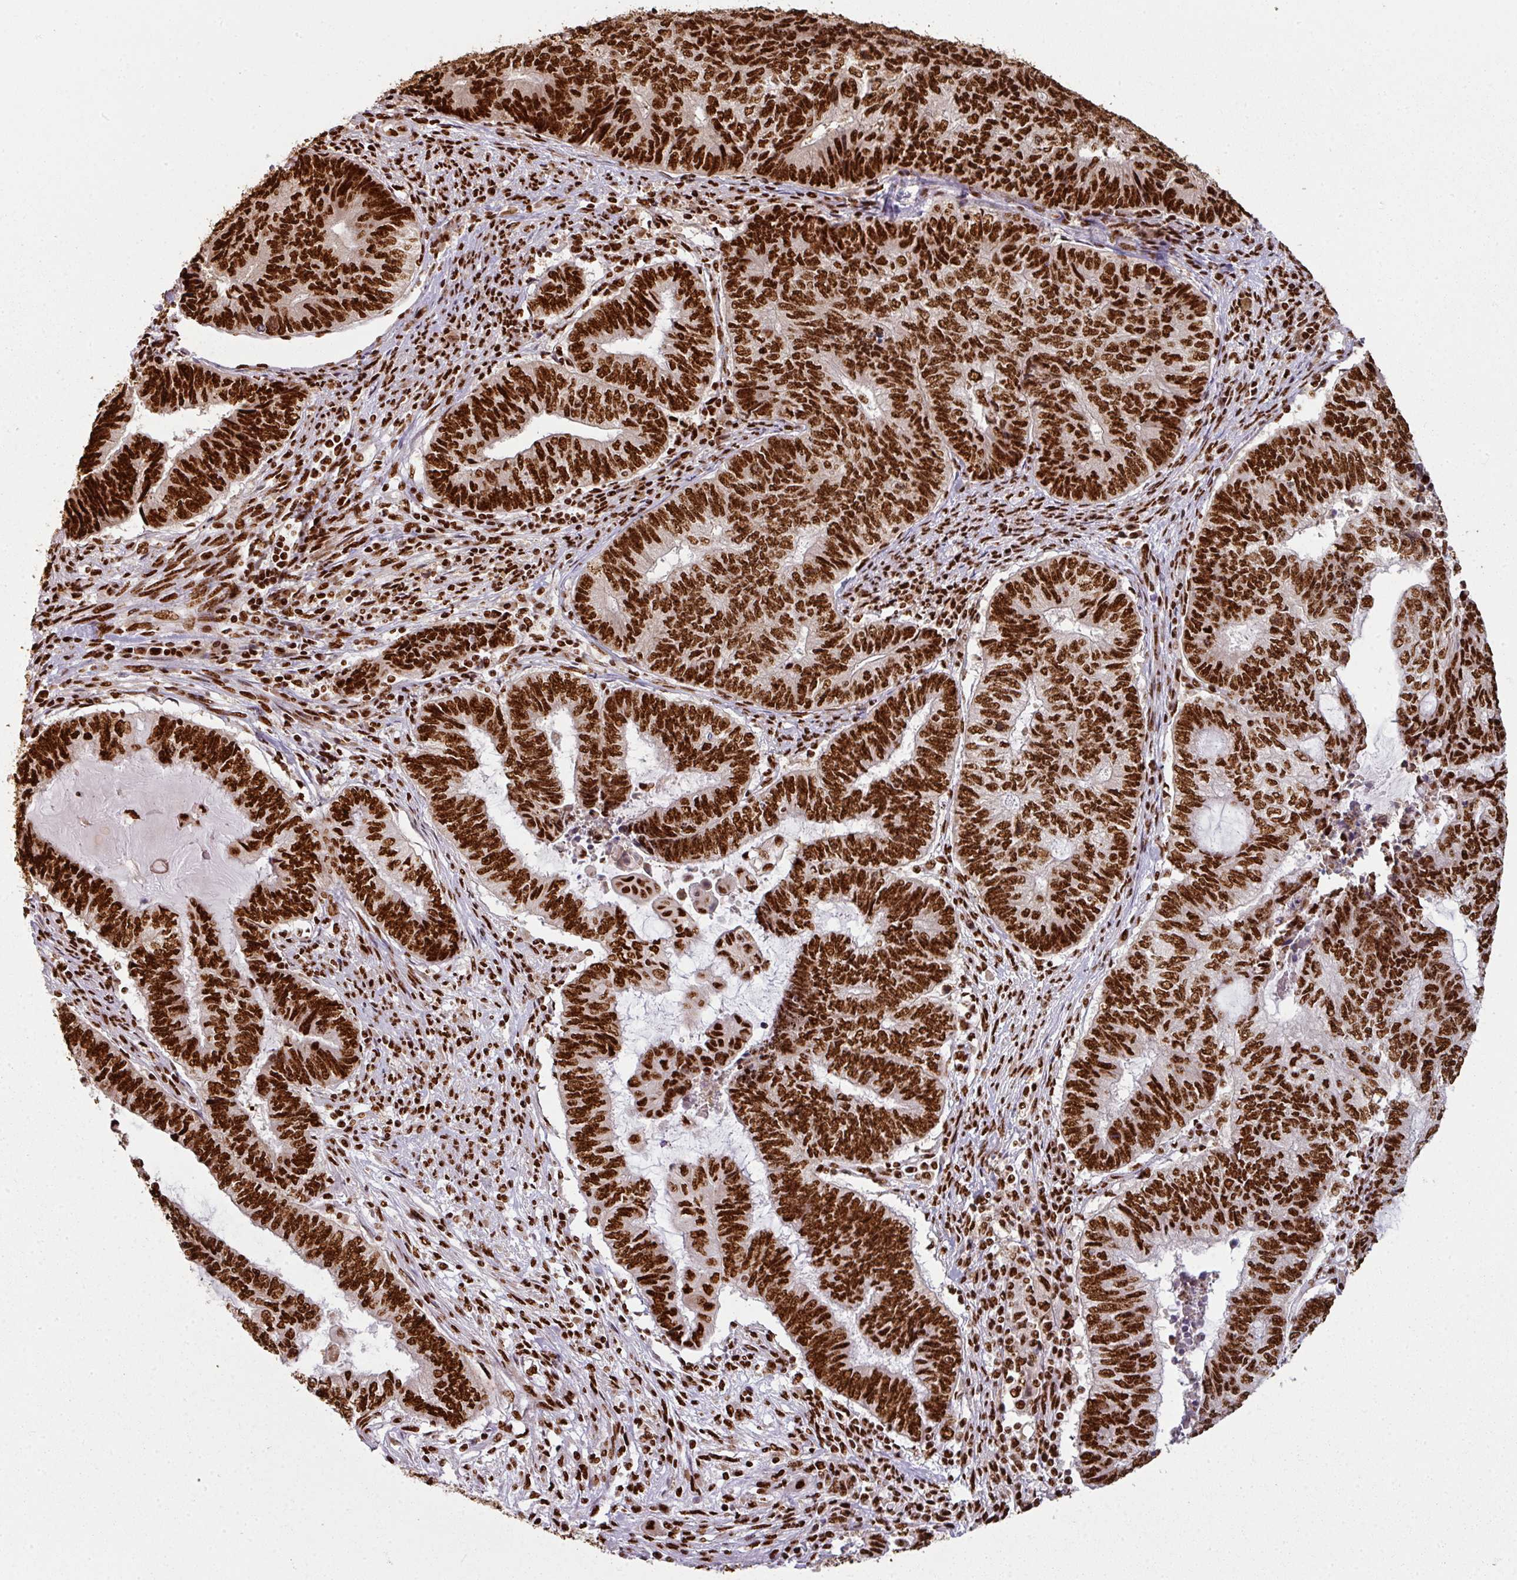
{"staining": {"intensity": "strong", "quantity": ">75%", "location": "nuclear"}, "tissue": "endometrial cancer", "cell_type": "Tumor cells", "image_type": "cancer", "snomed": [{"axis": "morphology", "description": "Adenocarcinoma, NOS"}, {"axis": "topography", "description": "Uterus"}, {"axis": "topography", "description": "Endometrium"}], "caption": "The micrograph exhibits staining of endometrial cancer, revealing strong nuclear protein expression (brown color) within tumor cells.", "gene": "SIK3", "patient": {"sex": "female", "age": 70}}